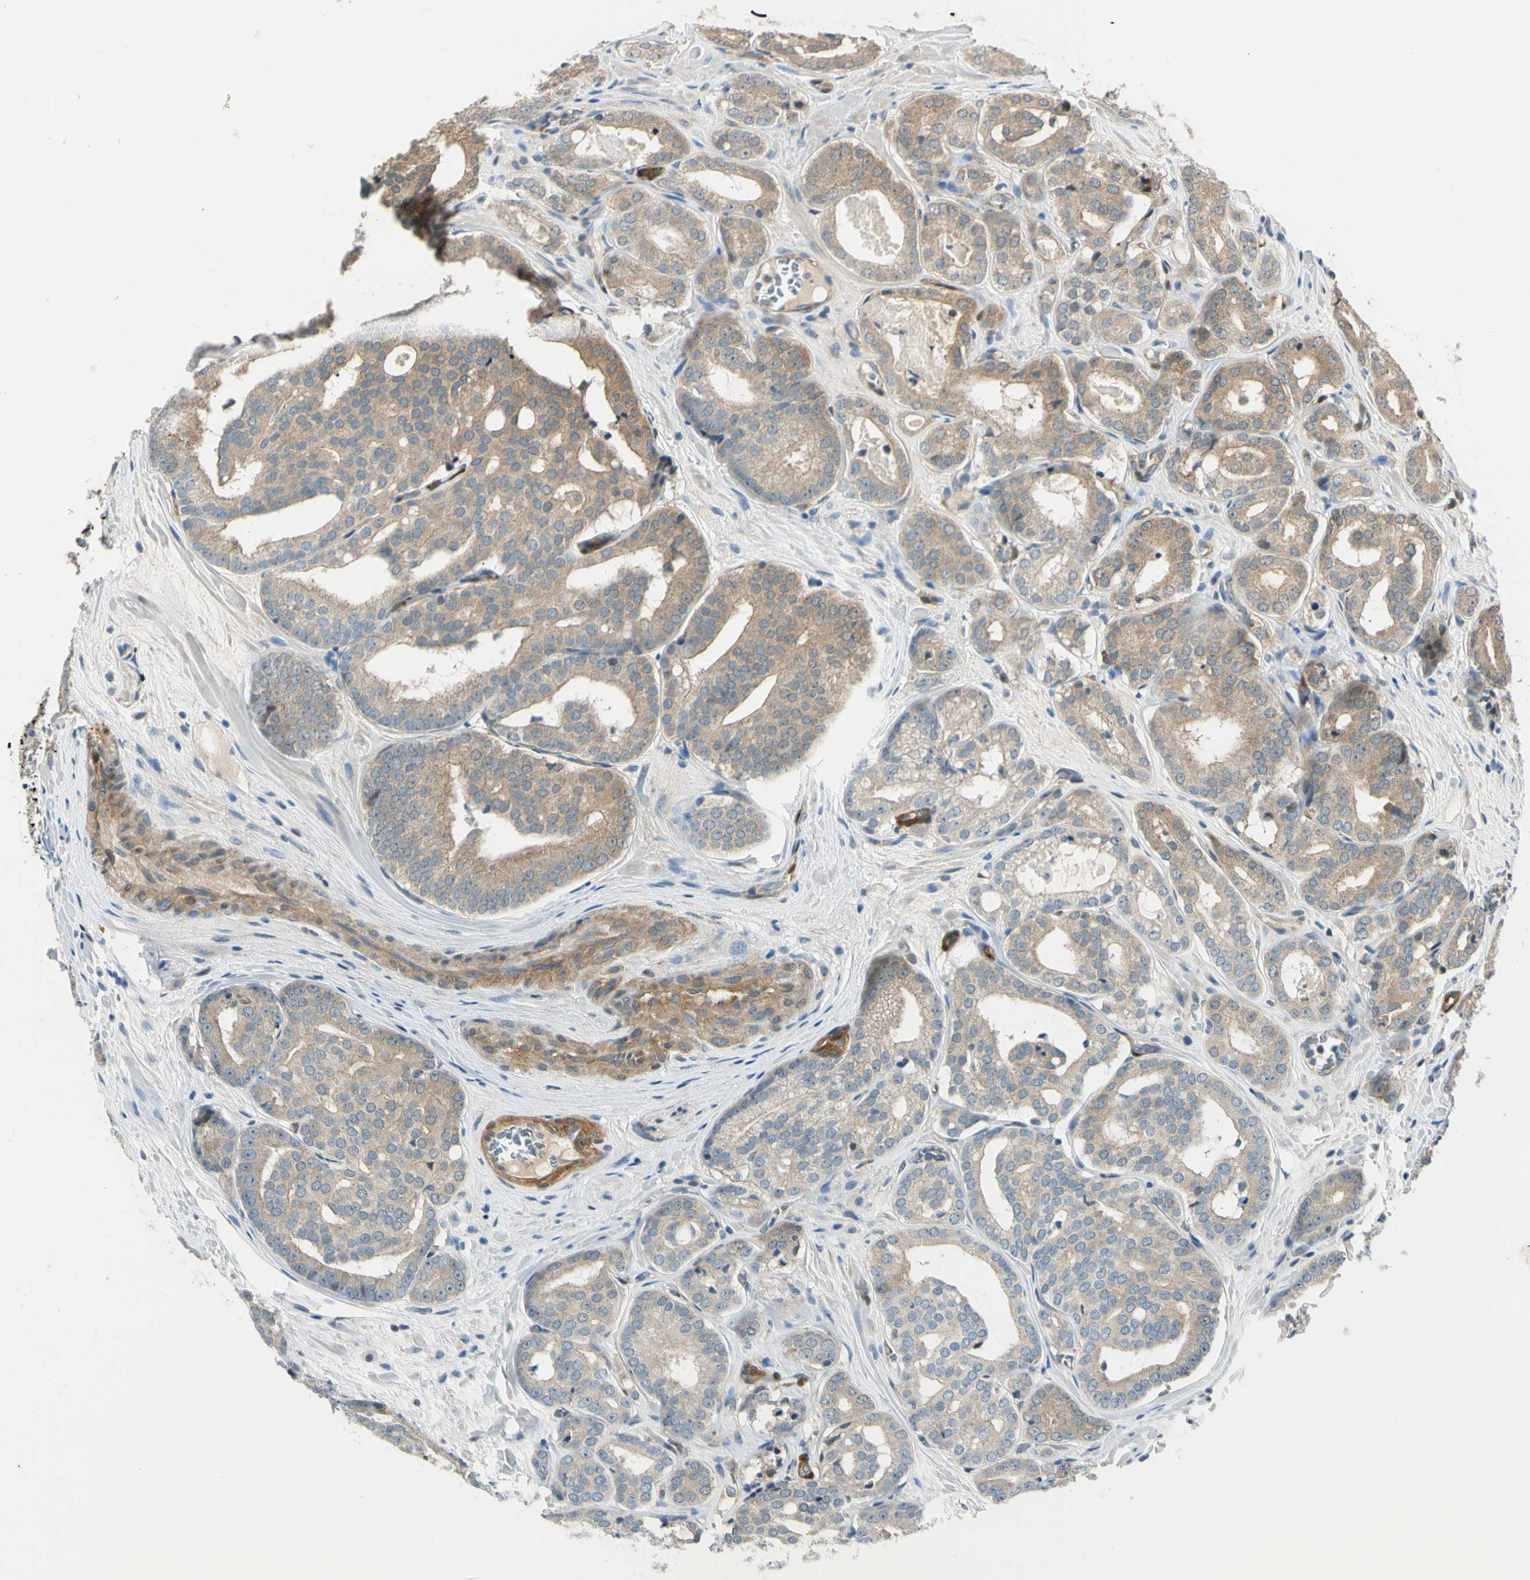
{"staining": {"intensity": "weak", "quantity": ">75%", "location": "cytoplasmic/membranous"}, "tissue": "prostate cancer", "cell_type": "Tumor cells", "image_type": "cancer", "snomed": [{"axis": "morphology", "description": "Adenocarcinoma, High grade"}, {"axis": "topography", "description": "Prostate"}], "caption": "Tumor cells show low levels of weak cytoplasmic/membranous positivity in approximately >75% of cells in human prostate cancer. The staining is performed using DAB brown chromogen to label protein expression. The nuclei are counter-stained blue using hematoxylin.", "gene": "RASGRF1", "patient": {"sex": "male", "age": 64}}